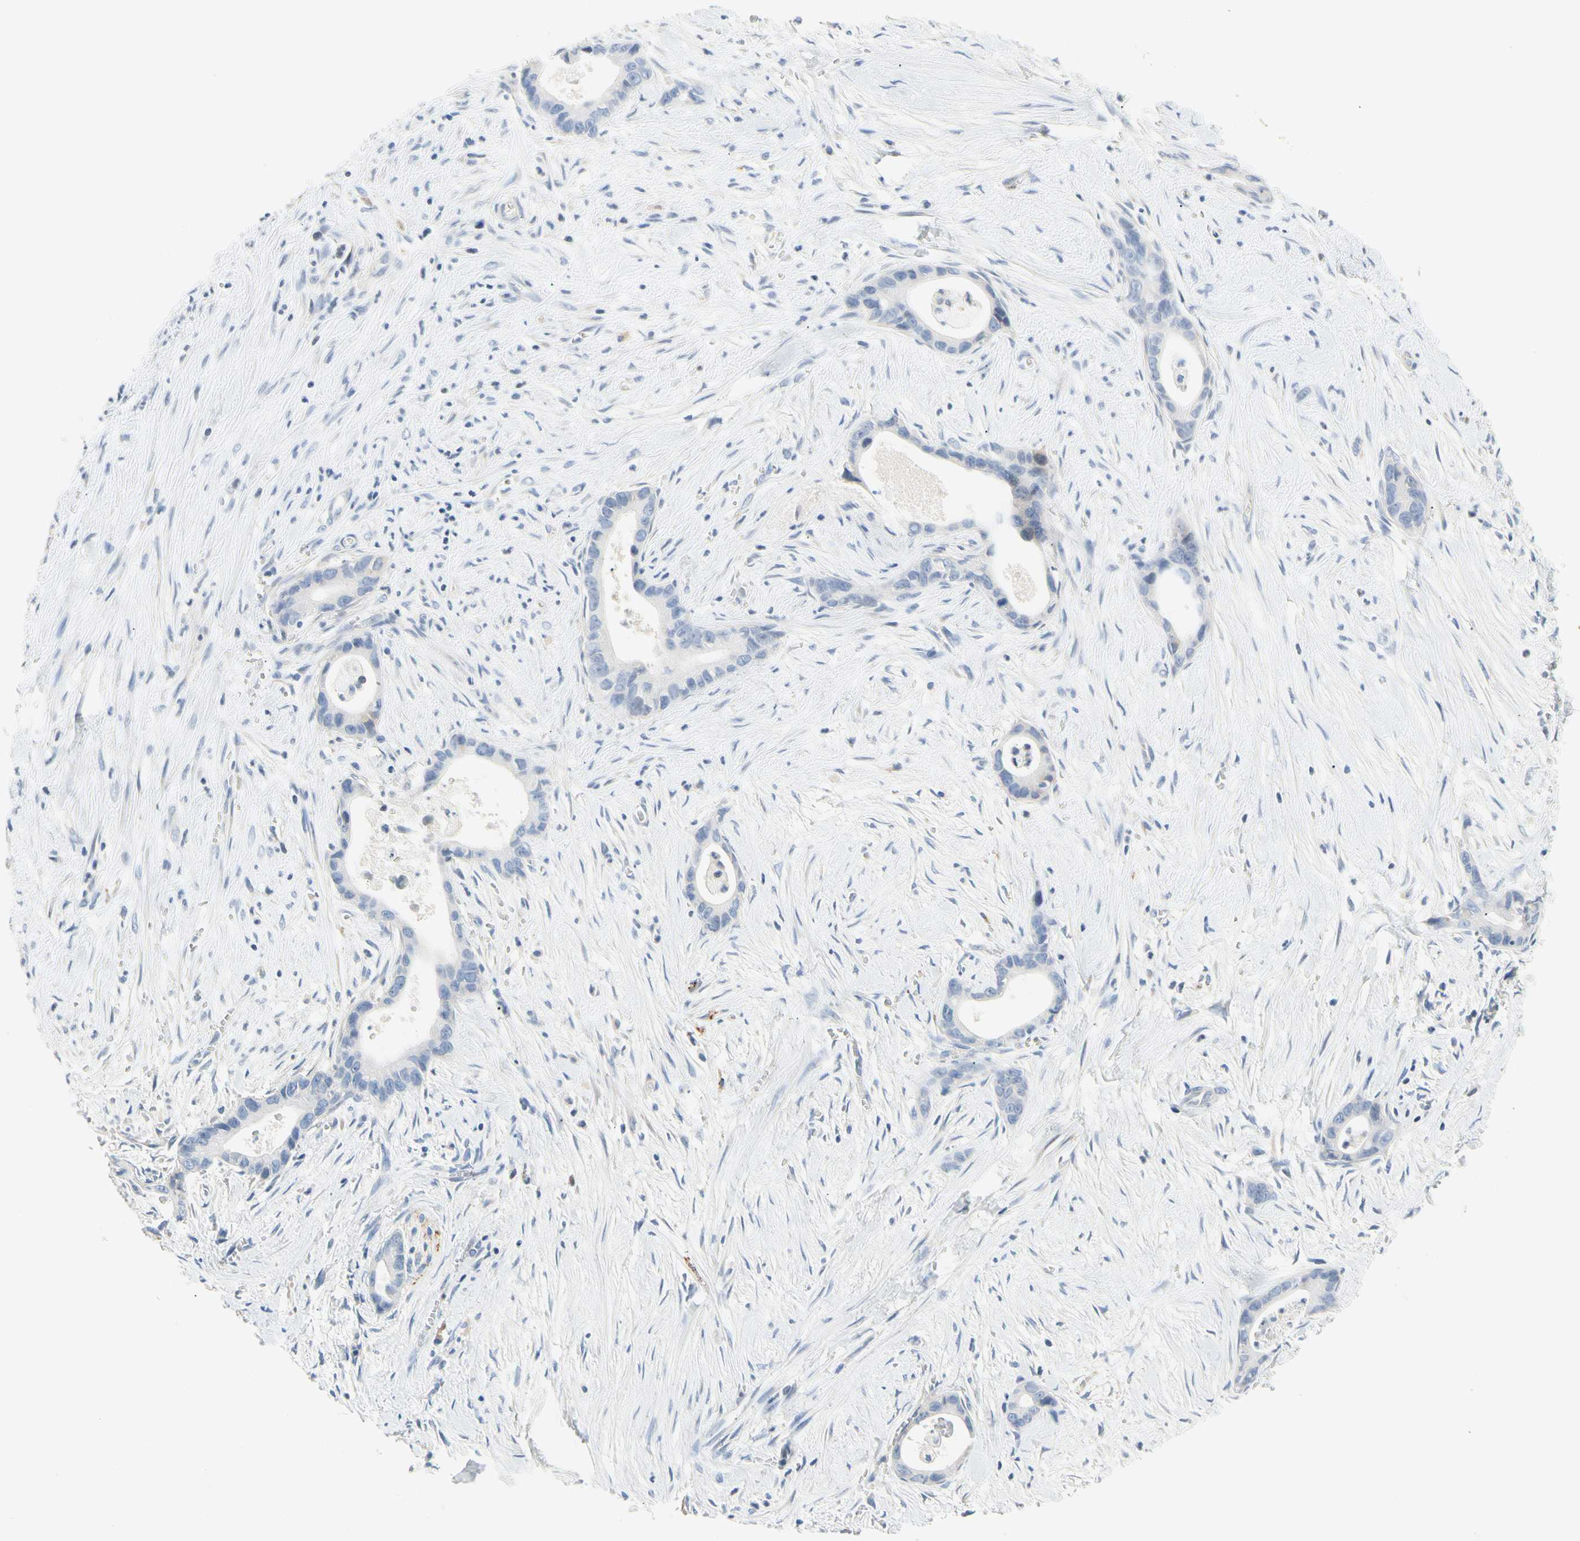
{"staining": {"intensity": "negative", "quantity": "none", "location": "none"}, "tissue": "liver cancer", "cell_type": "Tumor cells", "image_type": "cancer", "snomed": [{"axis": "morphology", "description": "Cholangiocarcinoma"}, {"axis": "topography", "description": "Liver"}], "caption": "High power microscopy micrograph of an immunohistochemistry image of liver cholangiocarcinoma, revealing no significant staining in tumor cells.", "gene": "CCM2L", "patient": {"sex": "female", "age": 55}}